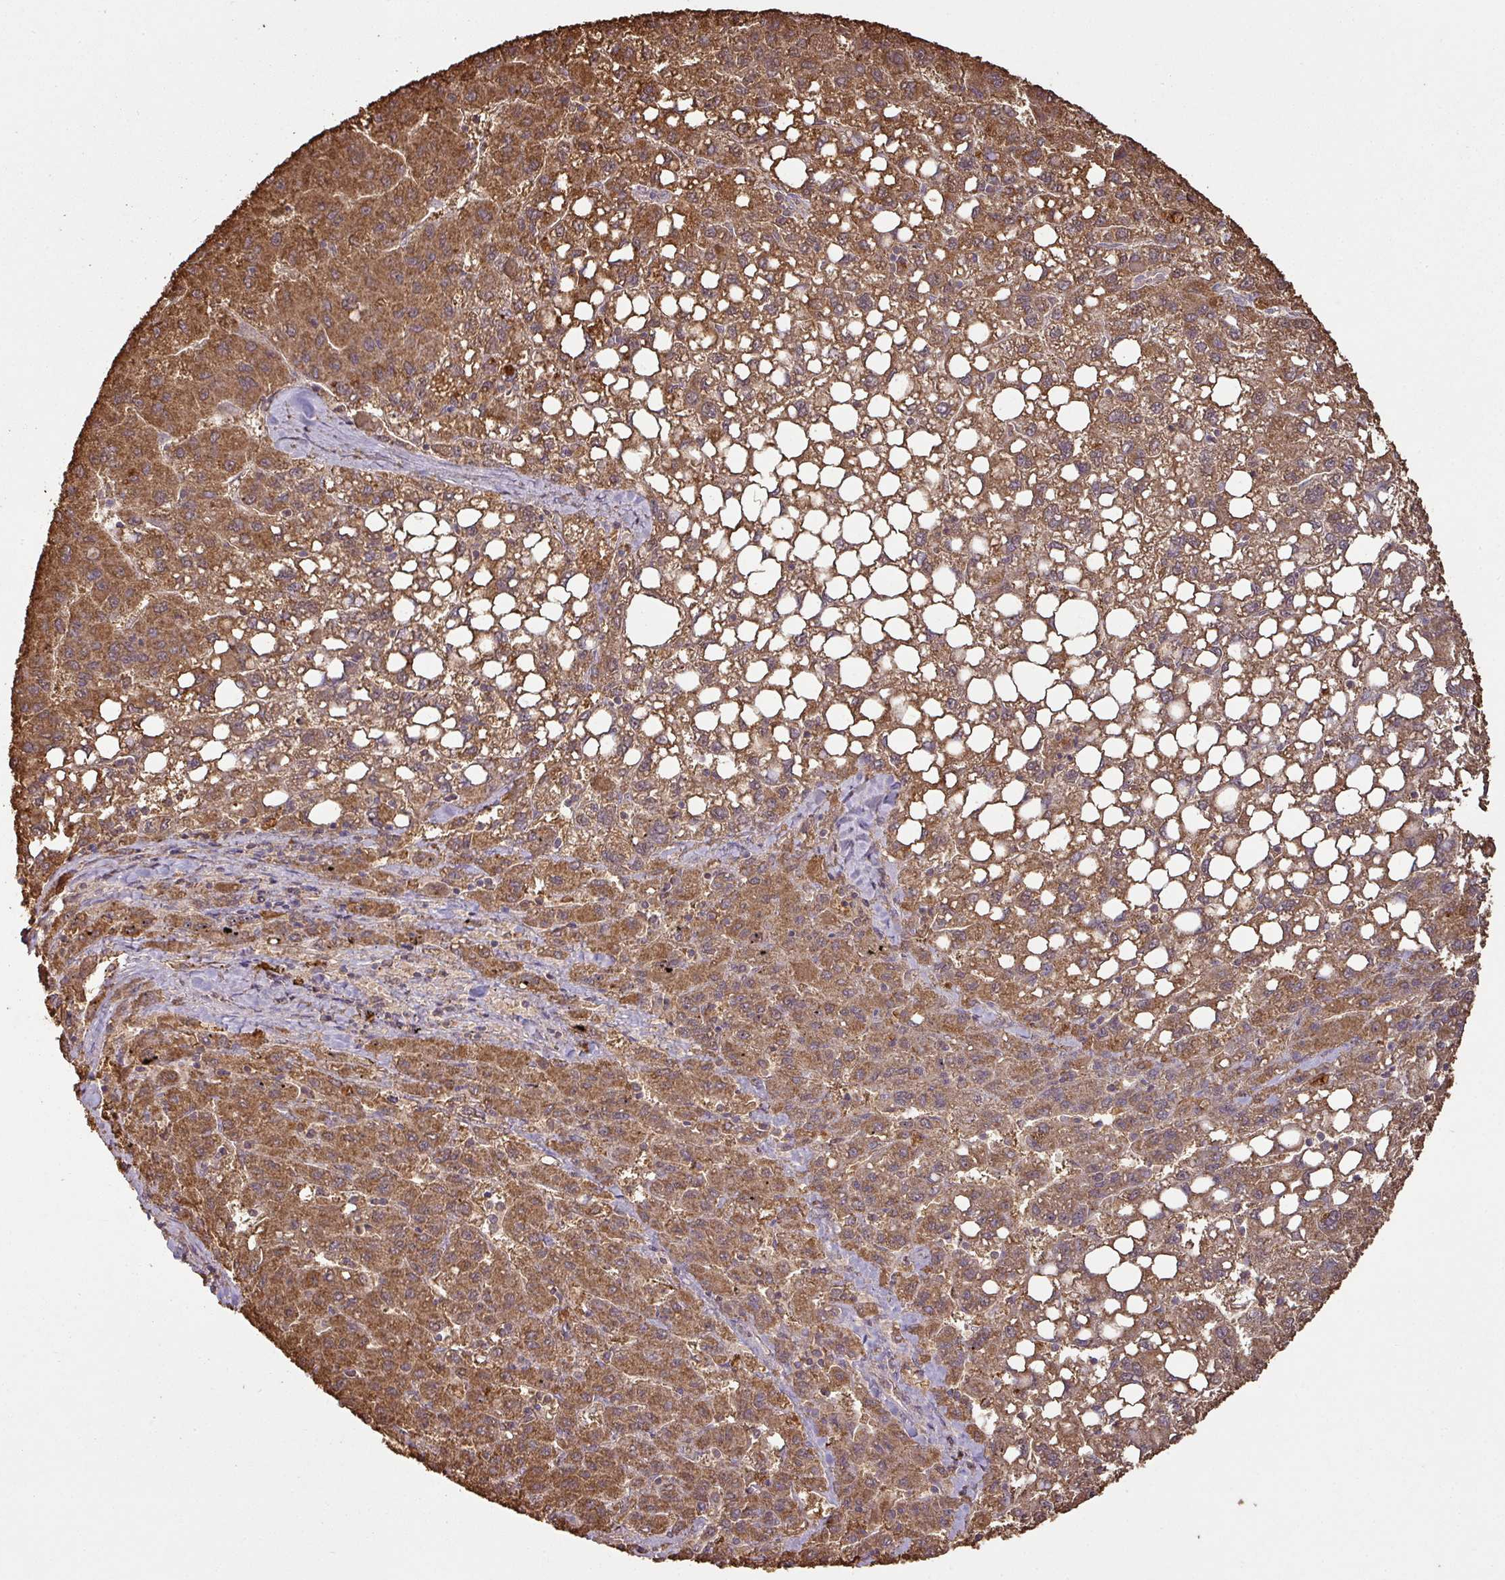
{"staining": {"intensity": "moderate", "quantity": ">75%", "location": "cytoplasmic/membranous"}, "tissue": "liver cancer", "cell_type": "Tumor cells", "image_type": "cancer", "snomed": [{"axis": "morphology", "description": "Carcinoma, Hepatocellular, NOS"}, {"axis": "topography", "description": "Liver"}], "caption": "A photomicrograph of liver hepatocellular carcinoma stained for a protein reveals moderate cytoplasmic/membranous brown staining in tumor cells.", "gene": "ATAT1", "patient": {"sex": "female", "age": 82}}